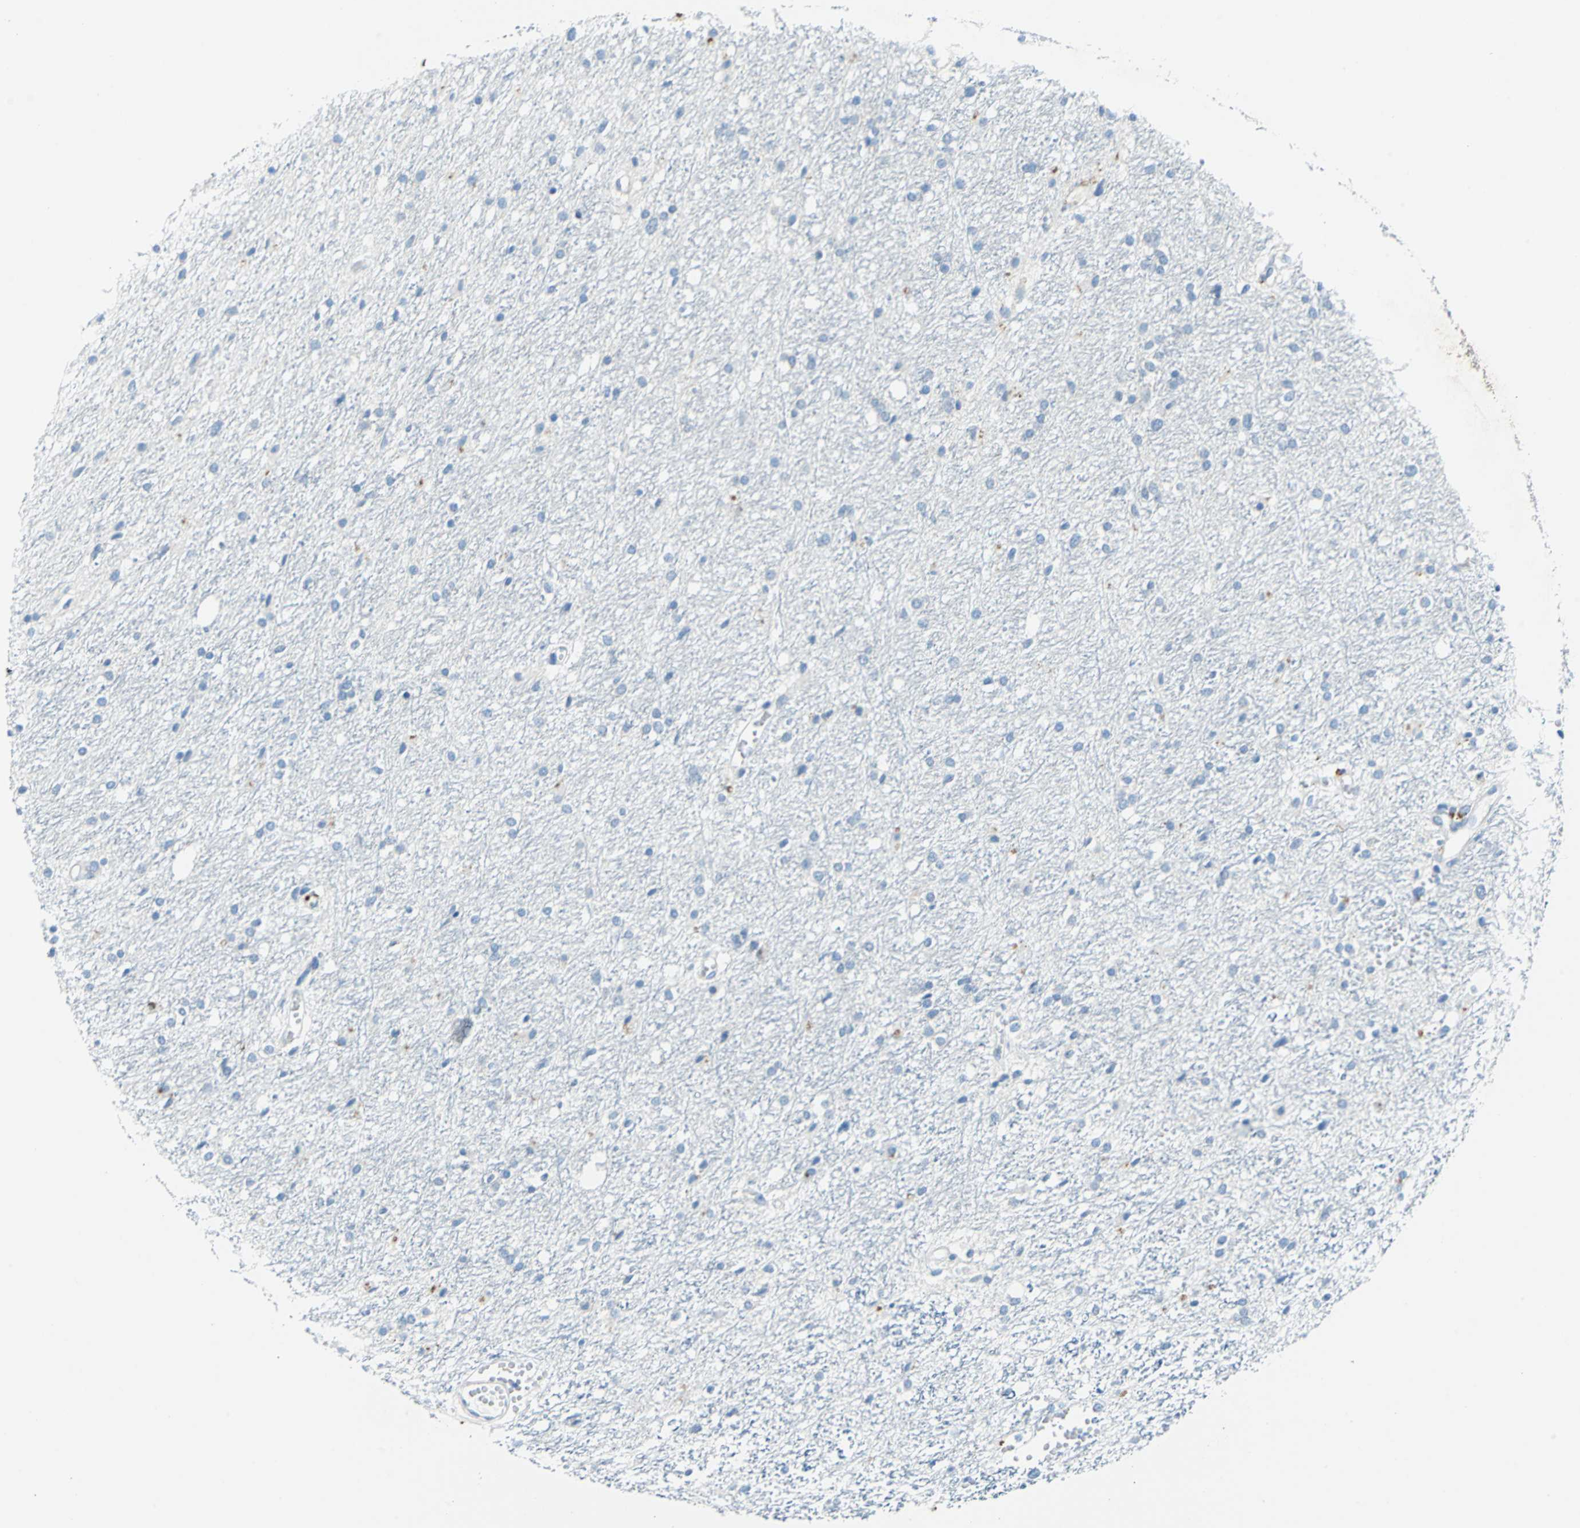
{"staining": {"intensity": "negative", "quantity": "none", "location": "none"}, "tissue": "glioma", "cell_type": "Tumor cells", "image_type": "cancer", "snomed": [{"axis": "morphology", "description": "Glioma, malignant, High grade"}, {"axis": "topography", "description": "Brain"}], "caption": "The histopathology image displays no significant expression in tumor cells of high-grade glioma (malignant).", "gene": "TEX264", "patient": {"sex": "female", "age": 59}}